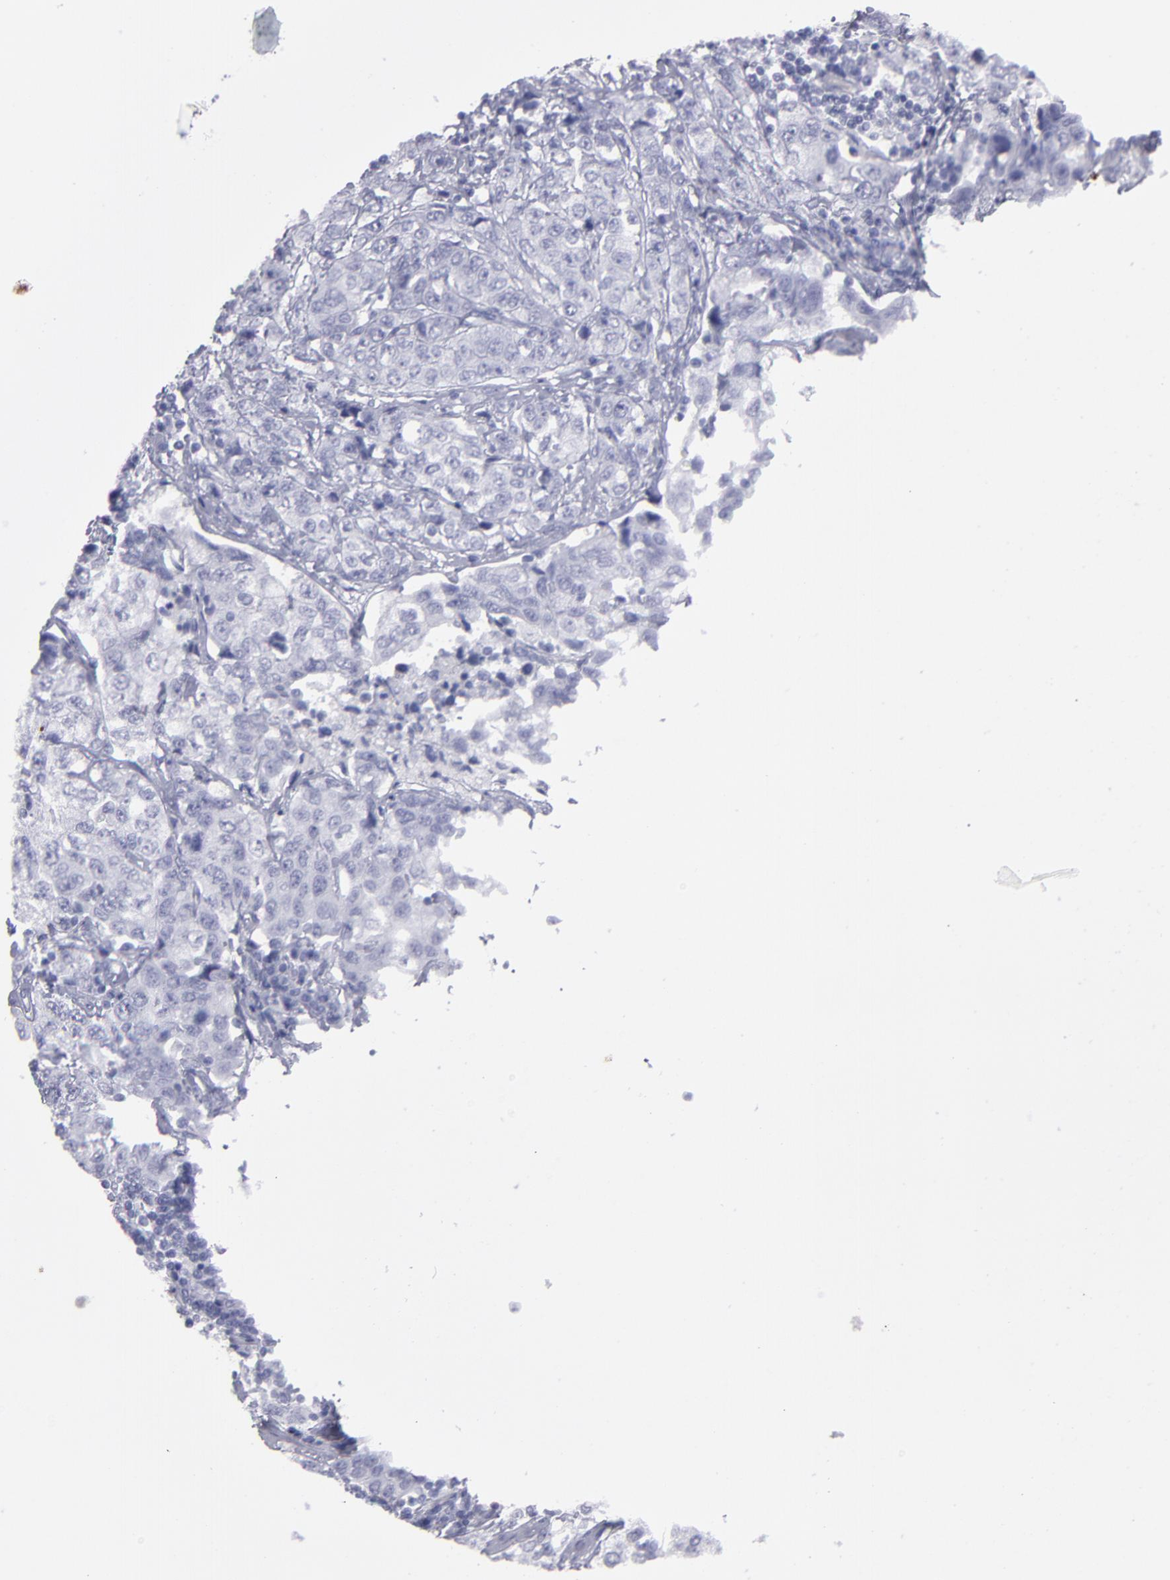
{"staining": {"intensity": "negative", "quantity": "none", "location": "none"}, "tissue": "stomach cancer", "cell_type": "Tumor cells", "image_type": "cancer", "snomed": [{"axis": "morphology", "description": "Adenocarcinoma, NOS"}, {"axis": "topography", "description": "Stomach"}], "caption": "DAB (3,3'-diaminobenzidine) immunohistochemical staining of human stomach cancer reveals no significant positivity in tumor cells. The staining is performed using DAB (3,3'-diaminobenzidine) brown chromogen with nuclei counter-stained in using hematoxylin.", "gene": "ALDOB", "patient": {"sex": "male", "age": 48}}